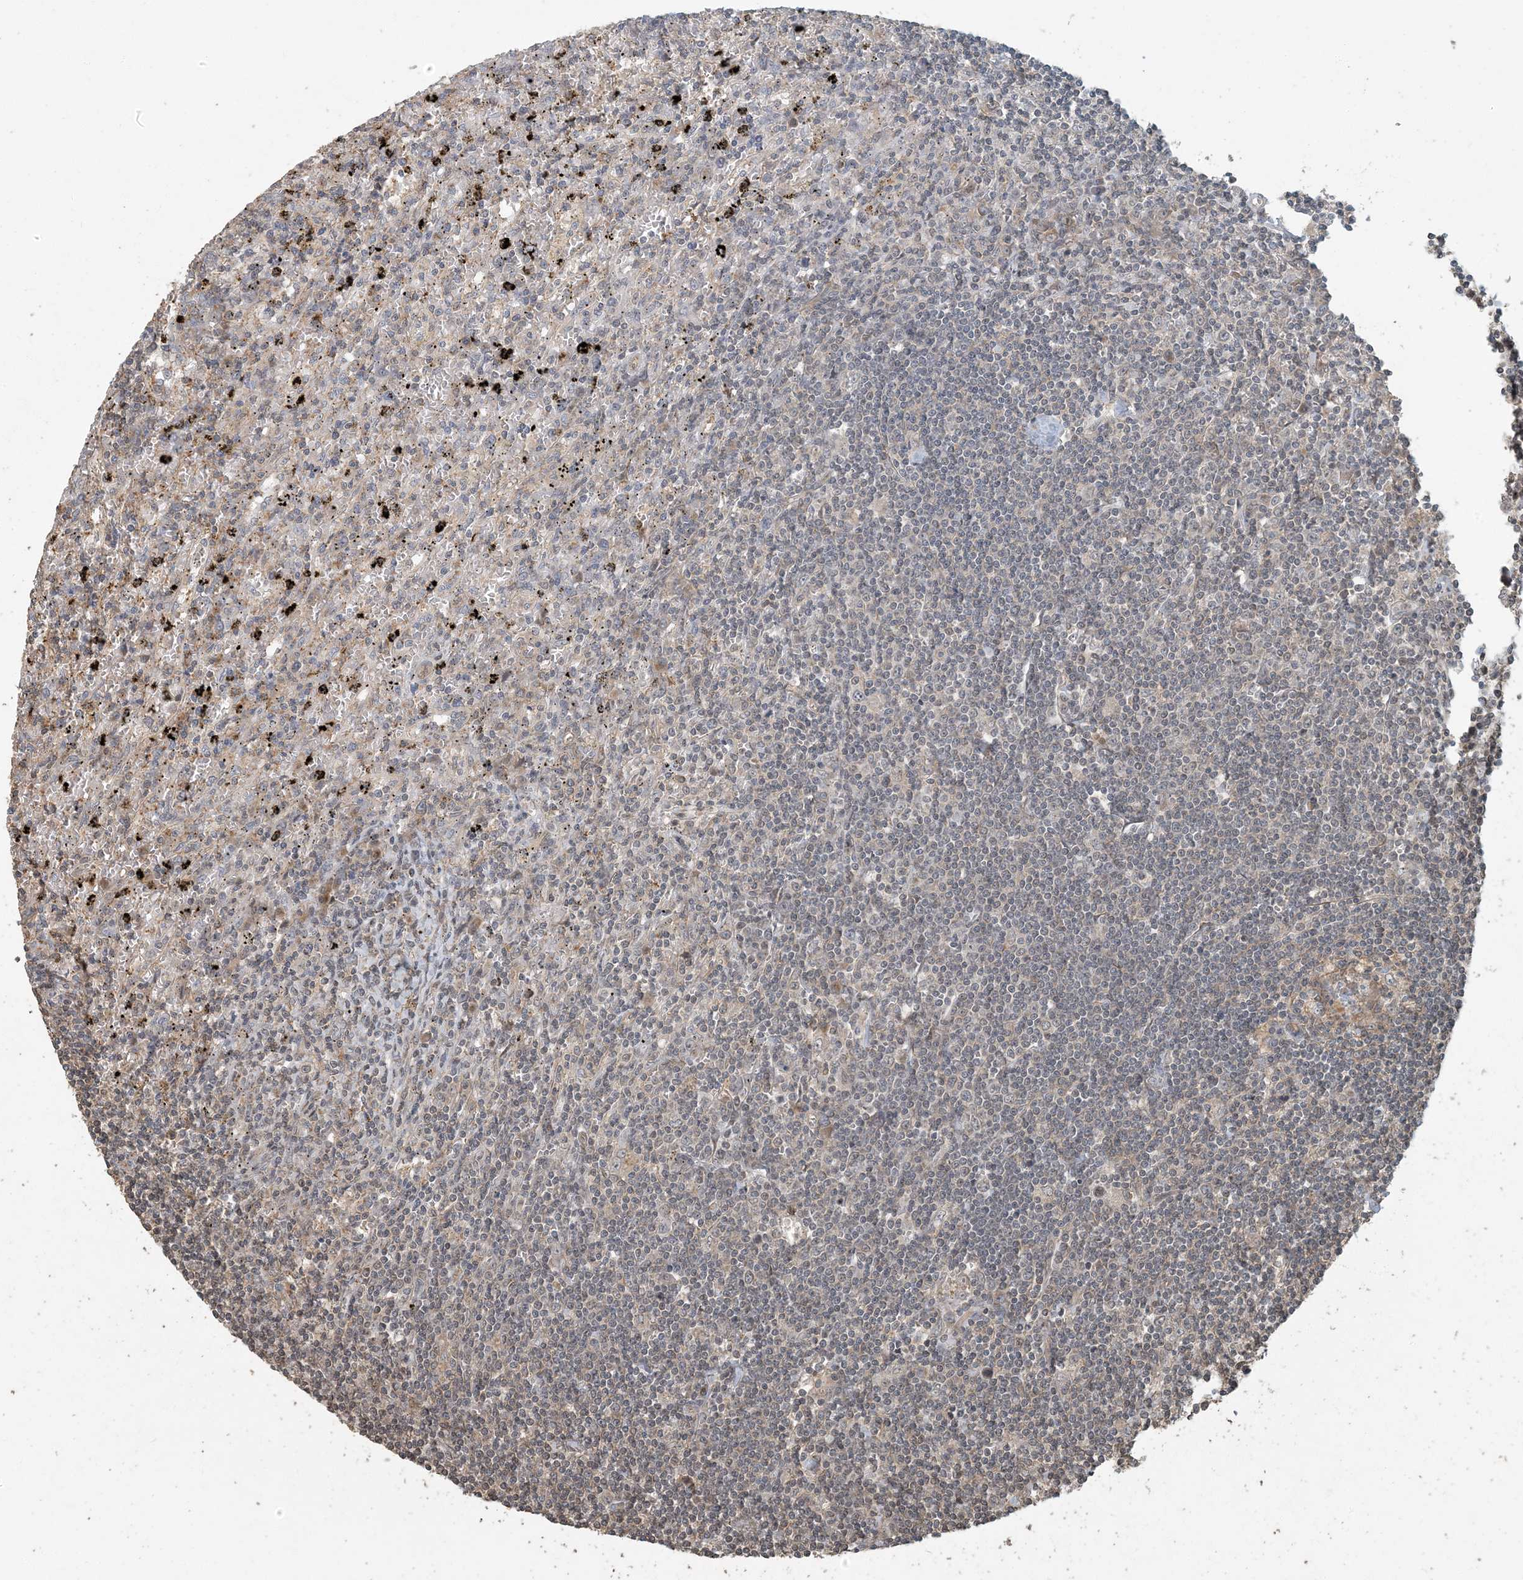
{"staining": {"intensity": "negative", "quantity": "none", "location": "none"}, "tissue": "lymphoma", "cell_type": "Tumor cells", "image_type": "cancer", "snomed": [{"axis": "morphology", "description": "Malignant lymphoma, non-Hodgkin's type, Low grade"}, {"axis": "topography", "description": "Spleen"}], "caption": "IHC of human malignant lymphoma, non-Hodgkin's type (low-grade) exhibits no staining in tumor cells.", "gene": "AK9", "patient": {"sex": "male", "age": 76}}